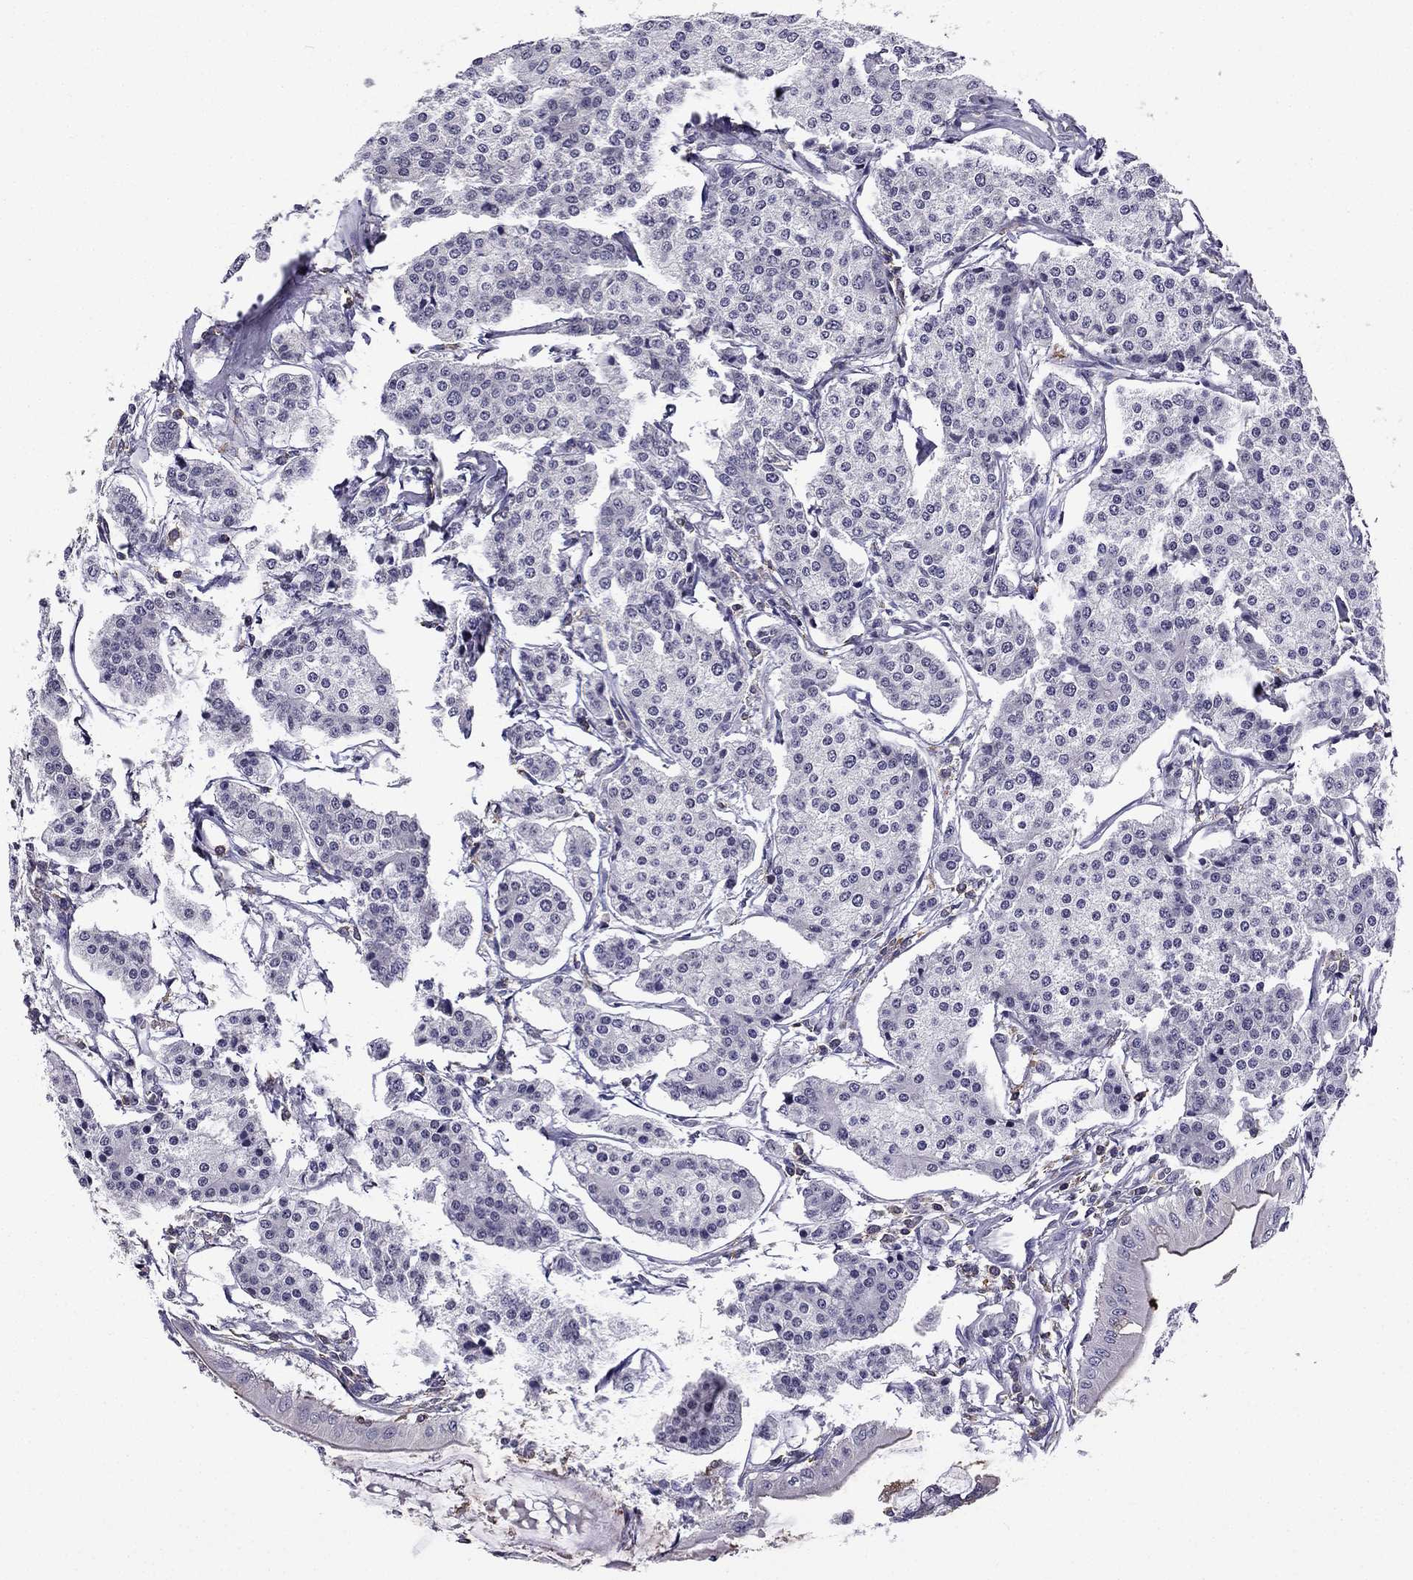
{"staining": {"intensity": "negative", "quantity": "none", "location": "none"}, "tissue": "carcinoid", "cell_type": "Tumor cells", "image_type": "cancer", "snomed": [{"axis": "morphology", "description": "Carcinoid, malignant, NOS"}, {"axis": "topography", "description": "Small intestine"}], "caption": "A histopathology image of carcinoid stained for a protein demonstrates no brown staining in tumor cells.", "gene": "CCK", "patient": {"sex": "female", "age": 65}}